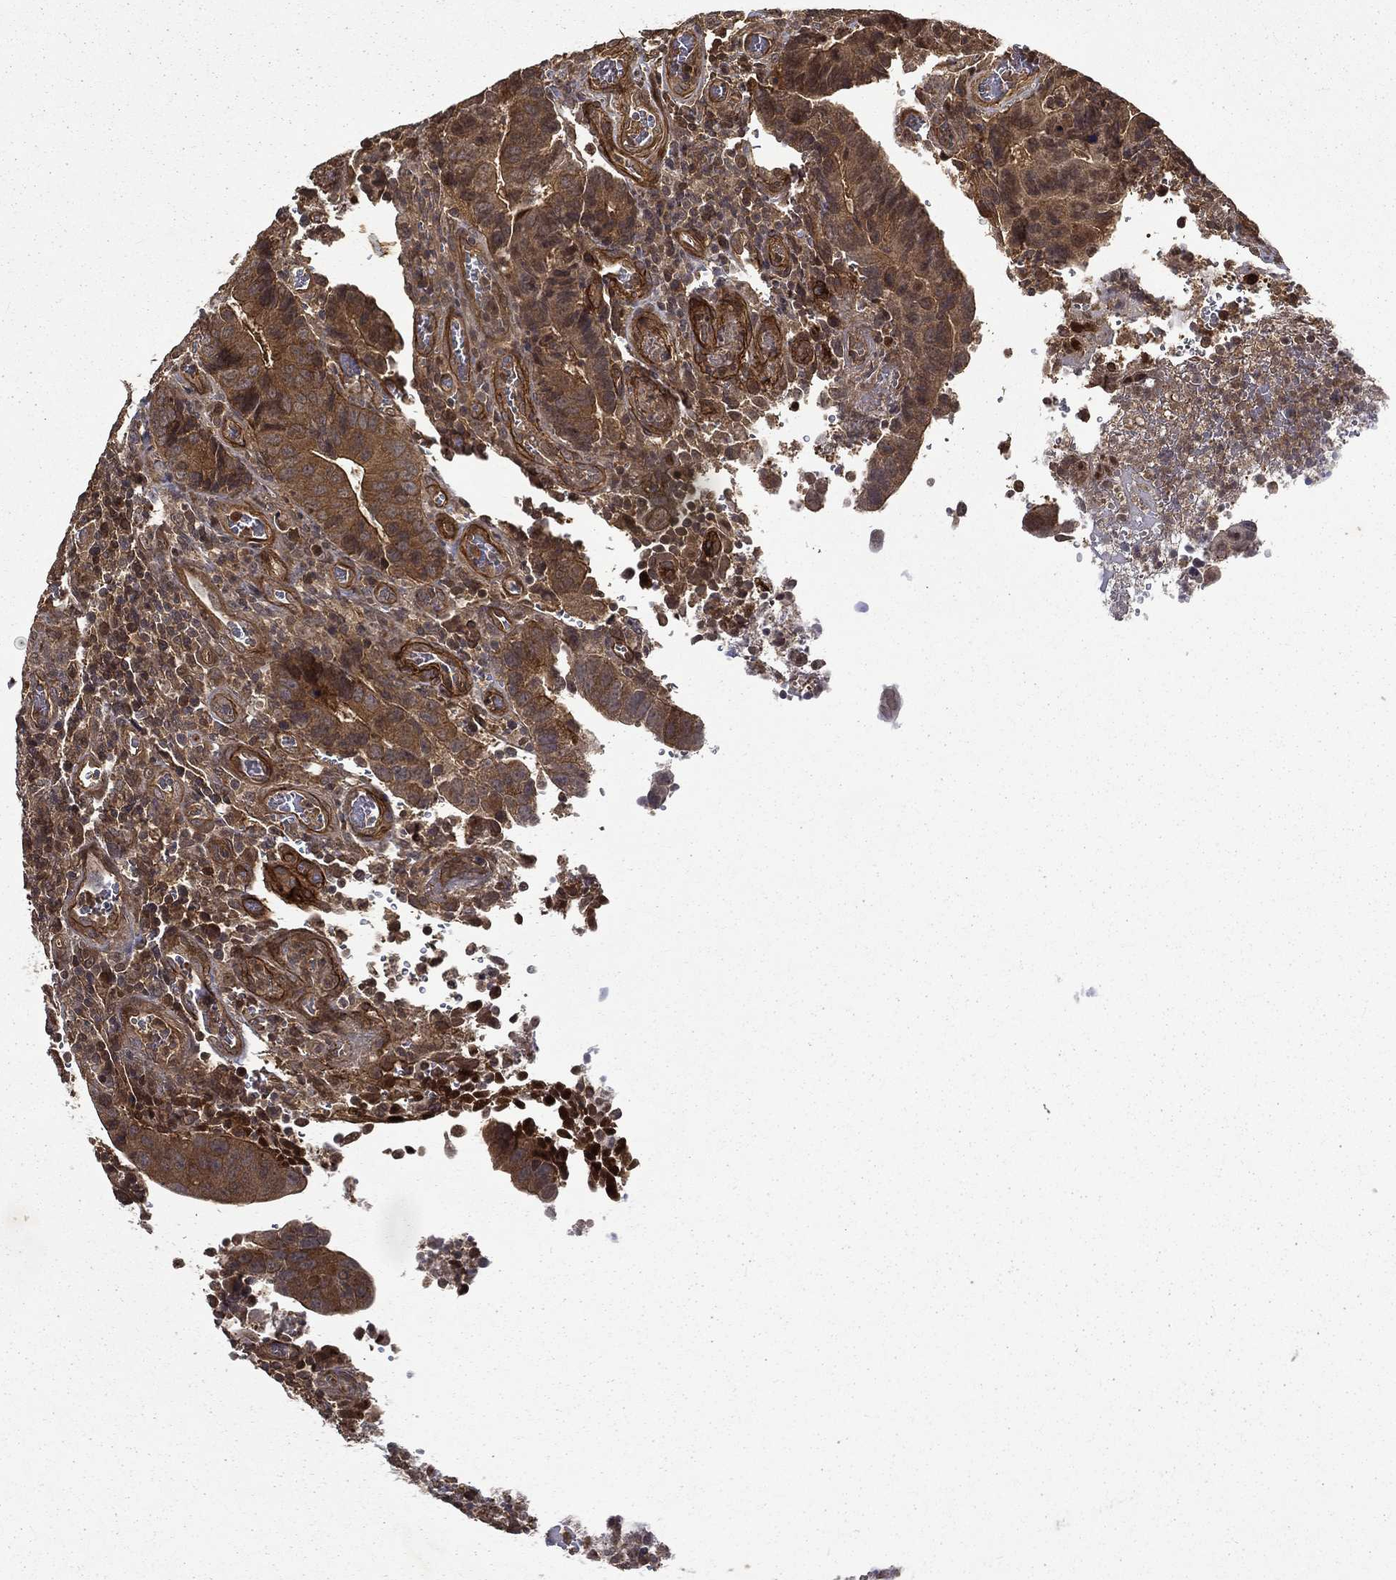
{"staining": {"intensity": "moderate", "quantity": ">75%", "location": "cytoplasmic/membranous"}, "tissue": "colorectal cancer", "cell_type": "Tumor cells", "image_type": "cancer", "snomed": [{"axis": "morphology", "description": "Adenocarcinoma, NOS"}, {"axis": "topography", "description": "Colon"}], "caption": "Adenocarcinoma (colorectal) was stained to show a protein in brown. There is medium levels of moderate cytoplasmic/membranous expression in about >75% of tumor cells.", "gene": "FGD1", "patient": {"sex": "female", "age": 56}}